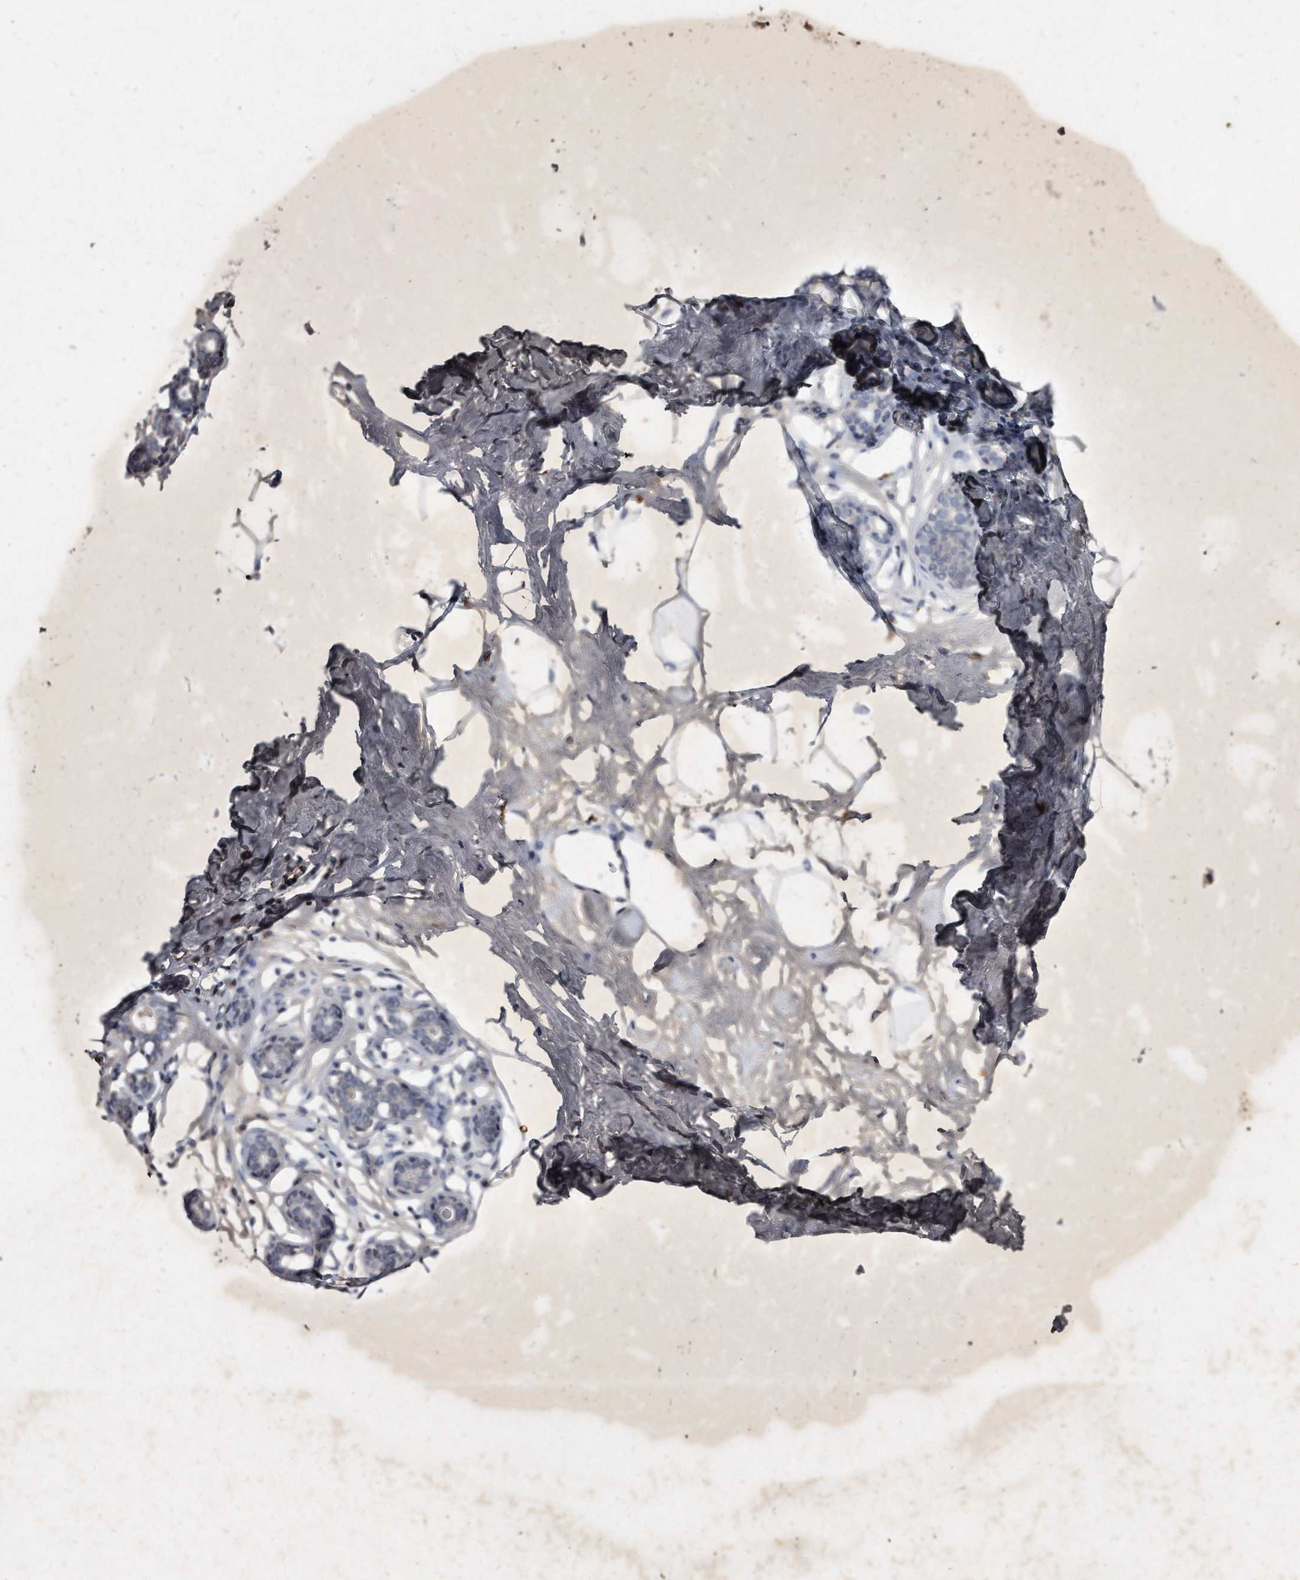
{"staining": {"intensity": "negative", "quantity": "none", "location": "none"}, "tissue": "breast", "cell_type": "Adipocytes", "image_type": "normal", "snomed": [{"axis": "morphology", "description": "Normal tissue, NOS"}, {"axis": "morphology", "description": "Adenoma, NOS"}, {"axis": "topography", "description": "Breast"}], "caption": "An immunohistochemistry (IHC) photomicrograph of unremarkable breast is shown. There is no staining in adipocytes of breast. (Immunohistochemistry, brightfield microscopy, high magnification).", "gene": "KLHDC3", "patient": {"sex": "female", "age": 23}}